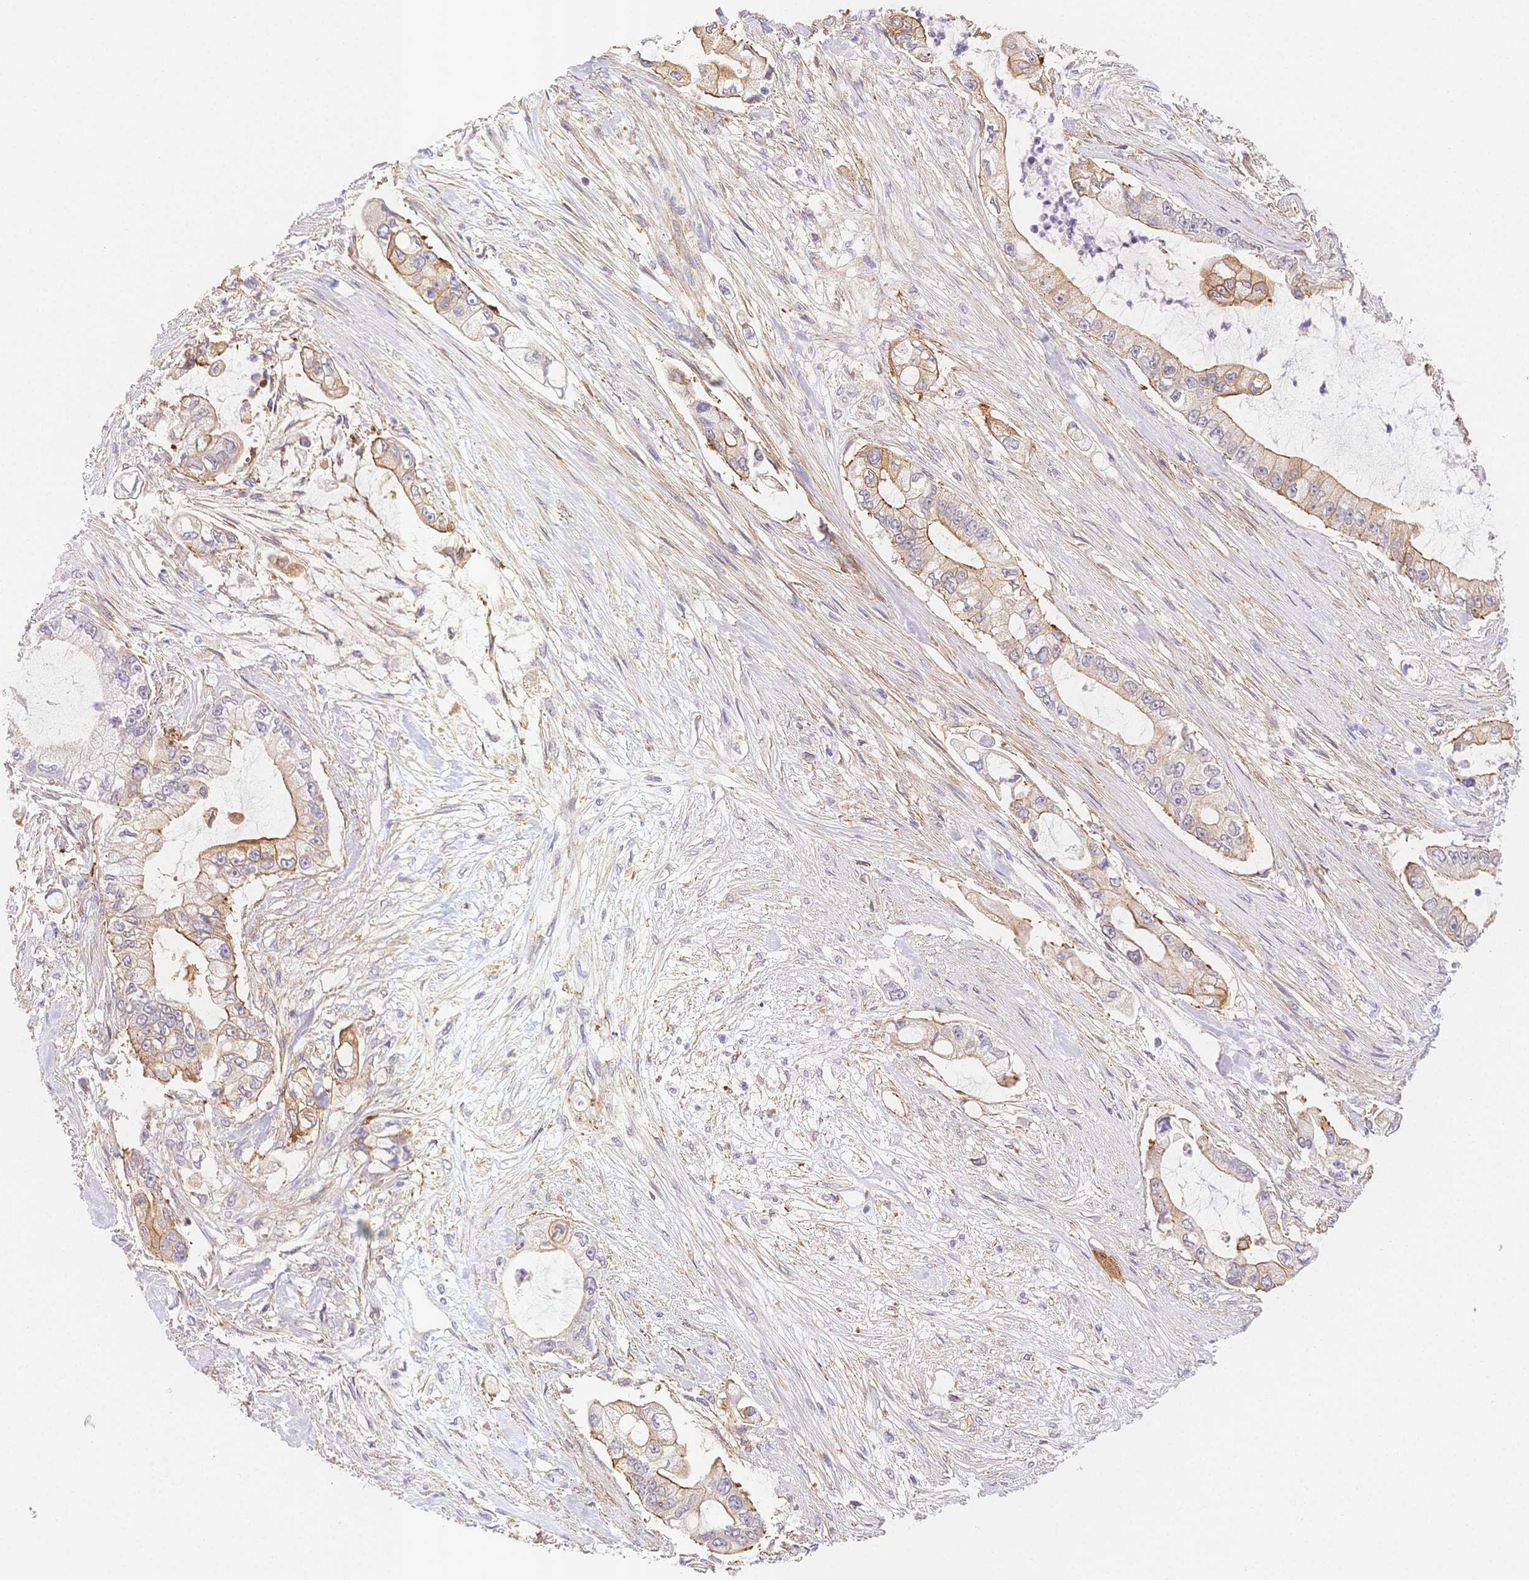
{"staining": {"intensity": "moderate", "quantity": "25%-75%", "location": "cytoplasmic/membranous"}, "tissue": "pancreatic cancer", "cell_type": "Tumor cells", "image_type": "cancer", "snomed": [{"axis": "morphology", "description": "Adenocarcinoma, NOS"}, {"axis": "topography", "description": "Pancreas"}], "caption": "Pancreatic adenocarcinoma stained with a protein marker demonstrates moderate staining in tumor cells.", "gene": "CSN1S1", "patient": {"sex": "female", "age": 69}}